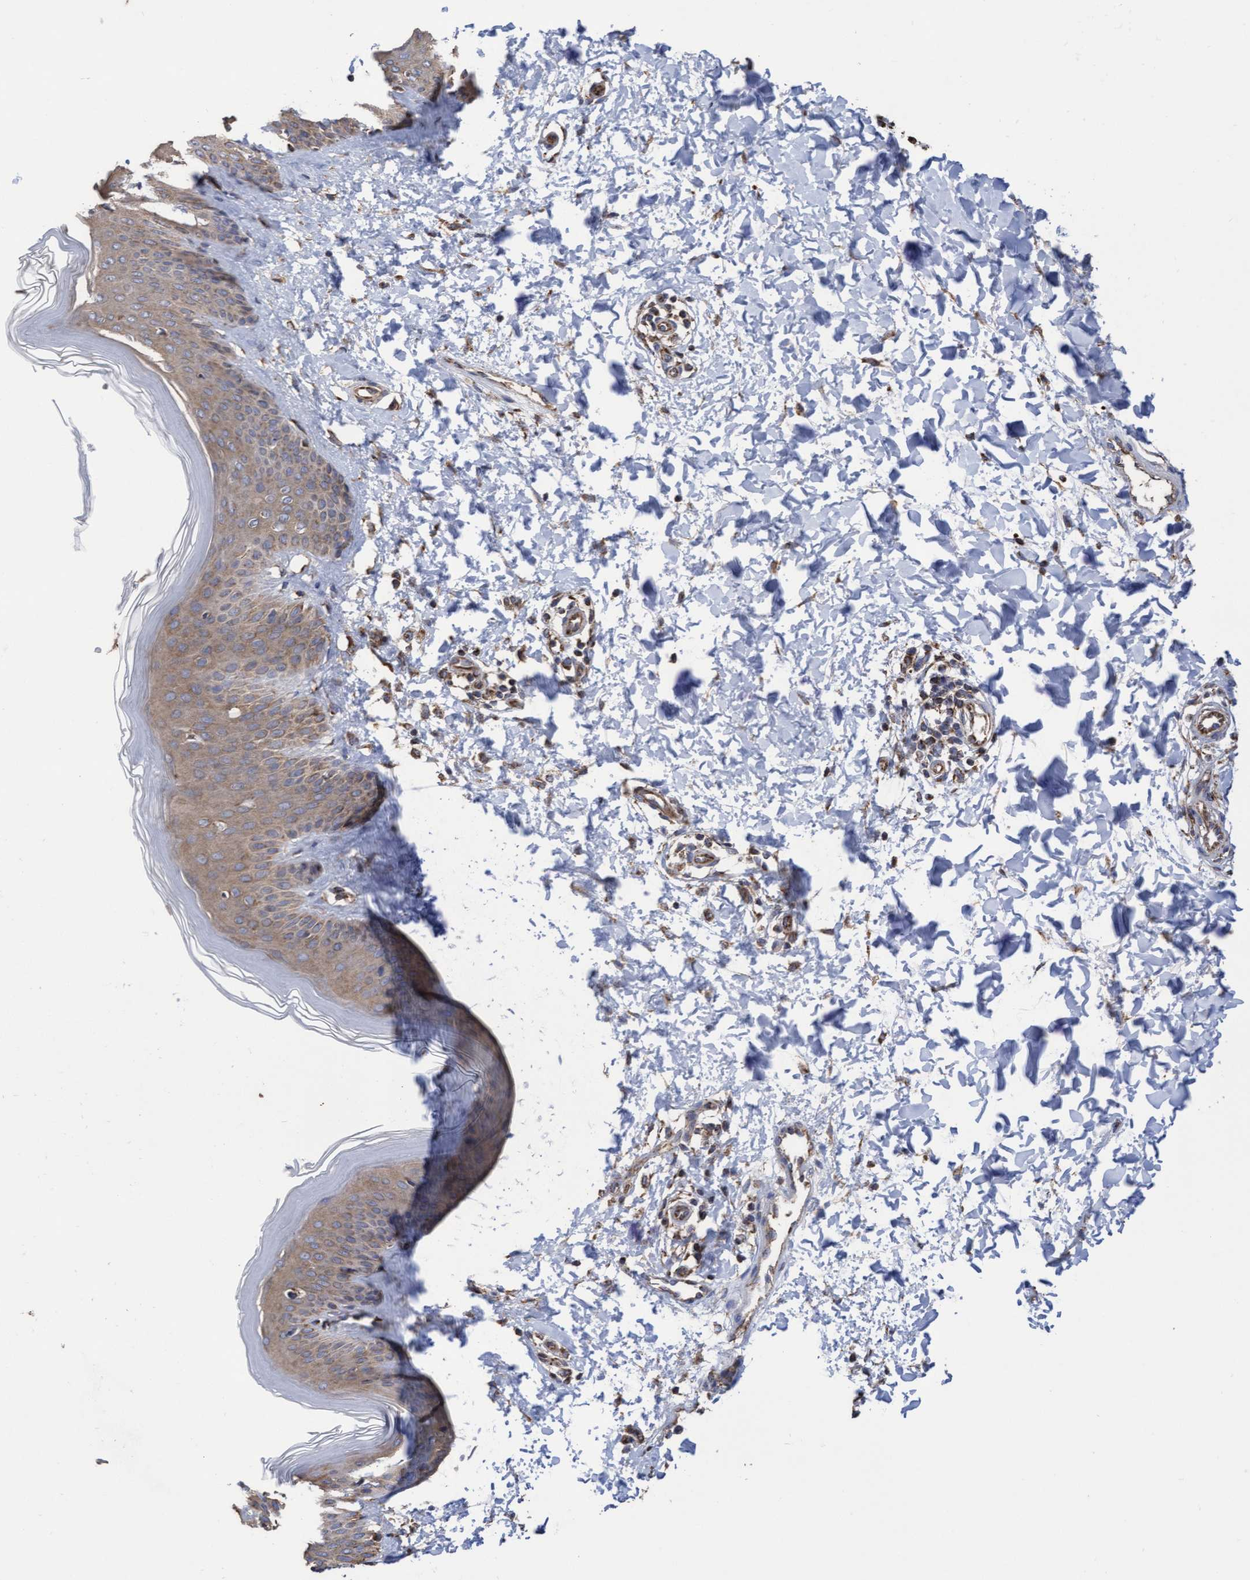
{"staining": {"intensity": "weak", "quantity": "25%-75%", "location": "cytoplasmic/membranous"}, "tissue": "skin", "cell_type": "Fibroblasts", "image_type": "normal", "snomed": [{"axis": "morphology", "description": "Normal tissue, NOS"}, {"axis": "morphology", "description": "Malignant melanoma, Metastatic site"}, {"axis": "topography", "description": "Skin"}], "caption": "Unremarkable skin shows weak cytoplasmic/membranous positivity in about 25%-75% of fibroblasts, visualized by immunohistochemistry. (IHC, brightfield microscopy, high magnification).", "gene": "COBL", "patient": {"sex": "male", "age": 41}}